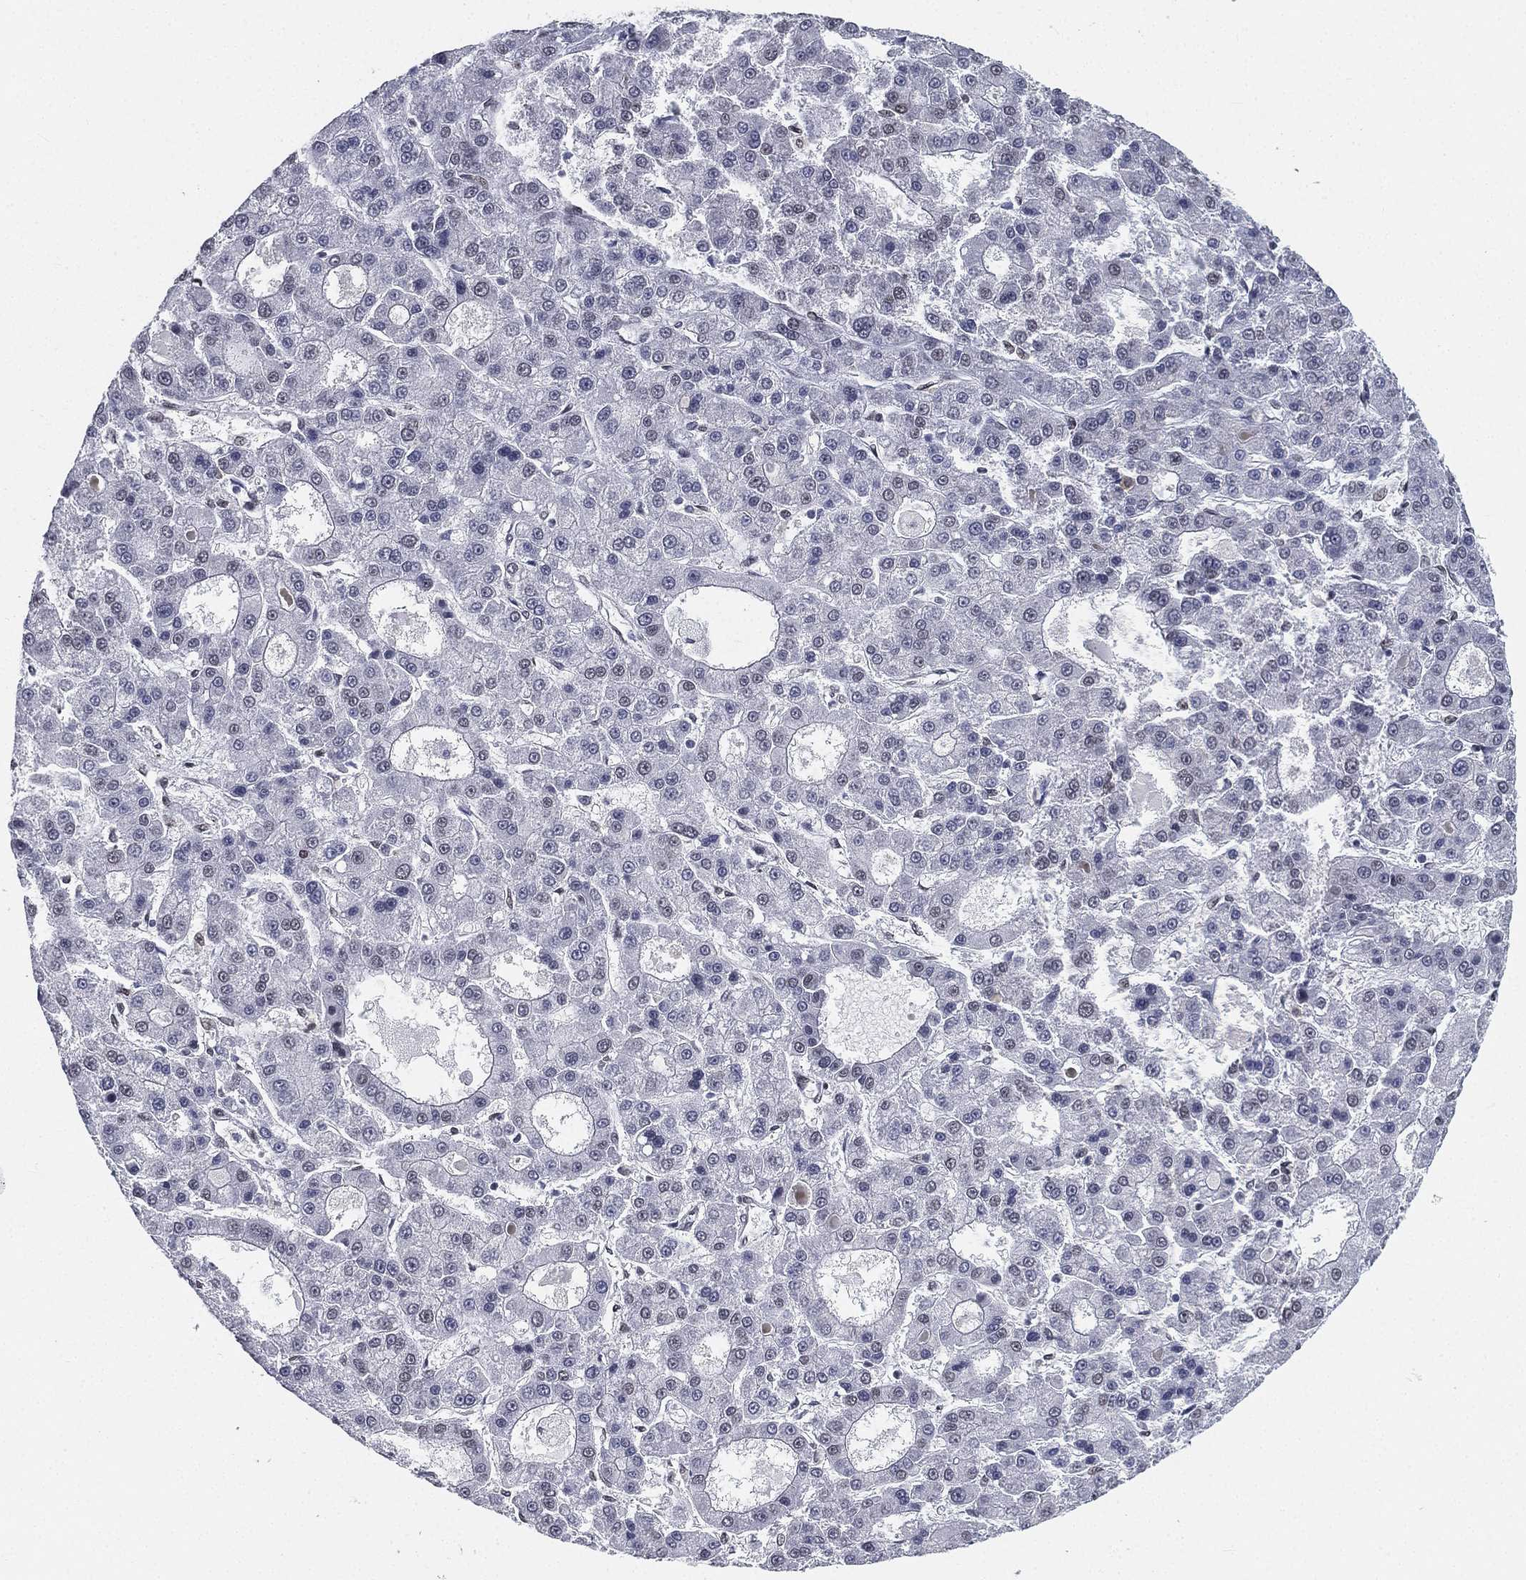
{"staining": {"intensity": "negative", "quantity": "none", "location": "none"}, "tissue": "liver cancer", "cell_type": "Tumor cells", "image_type": "cancer", "snomed": [{"axis": "morphology", "description": "Carcinoma, Hepatocellular, NOS"}, {"axis": "topography", "description": "Liver"}], "caption": "Tumor cells are negative for protein expression in human liver cancer (hepatocellular carcinoma).", "gene": "FUBP3", "patient": {"sex": "male", "age": 70}}